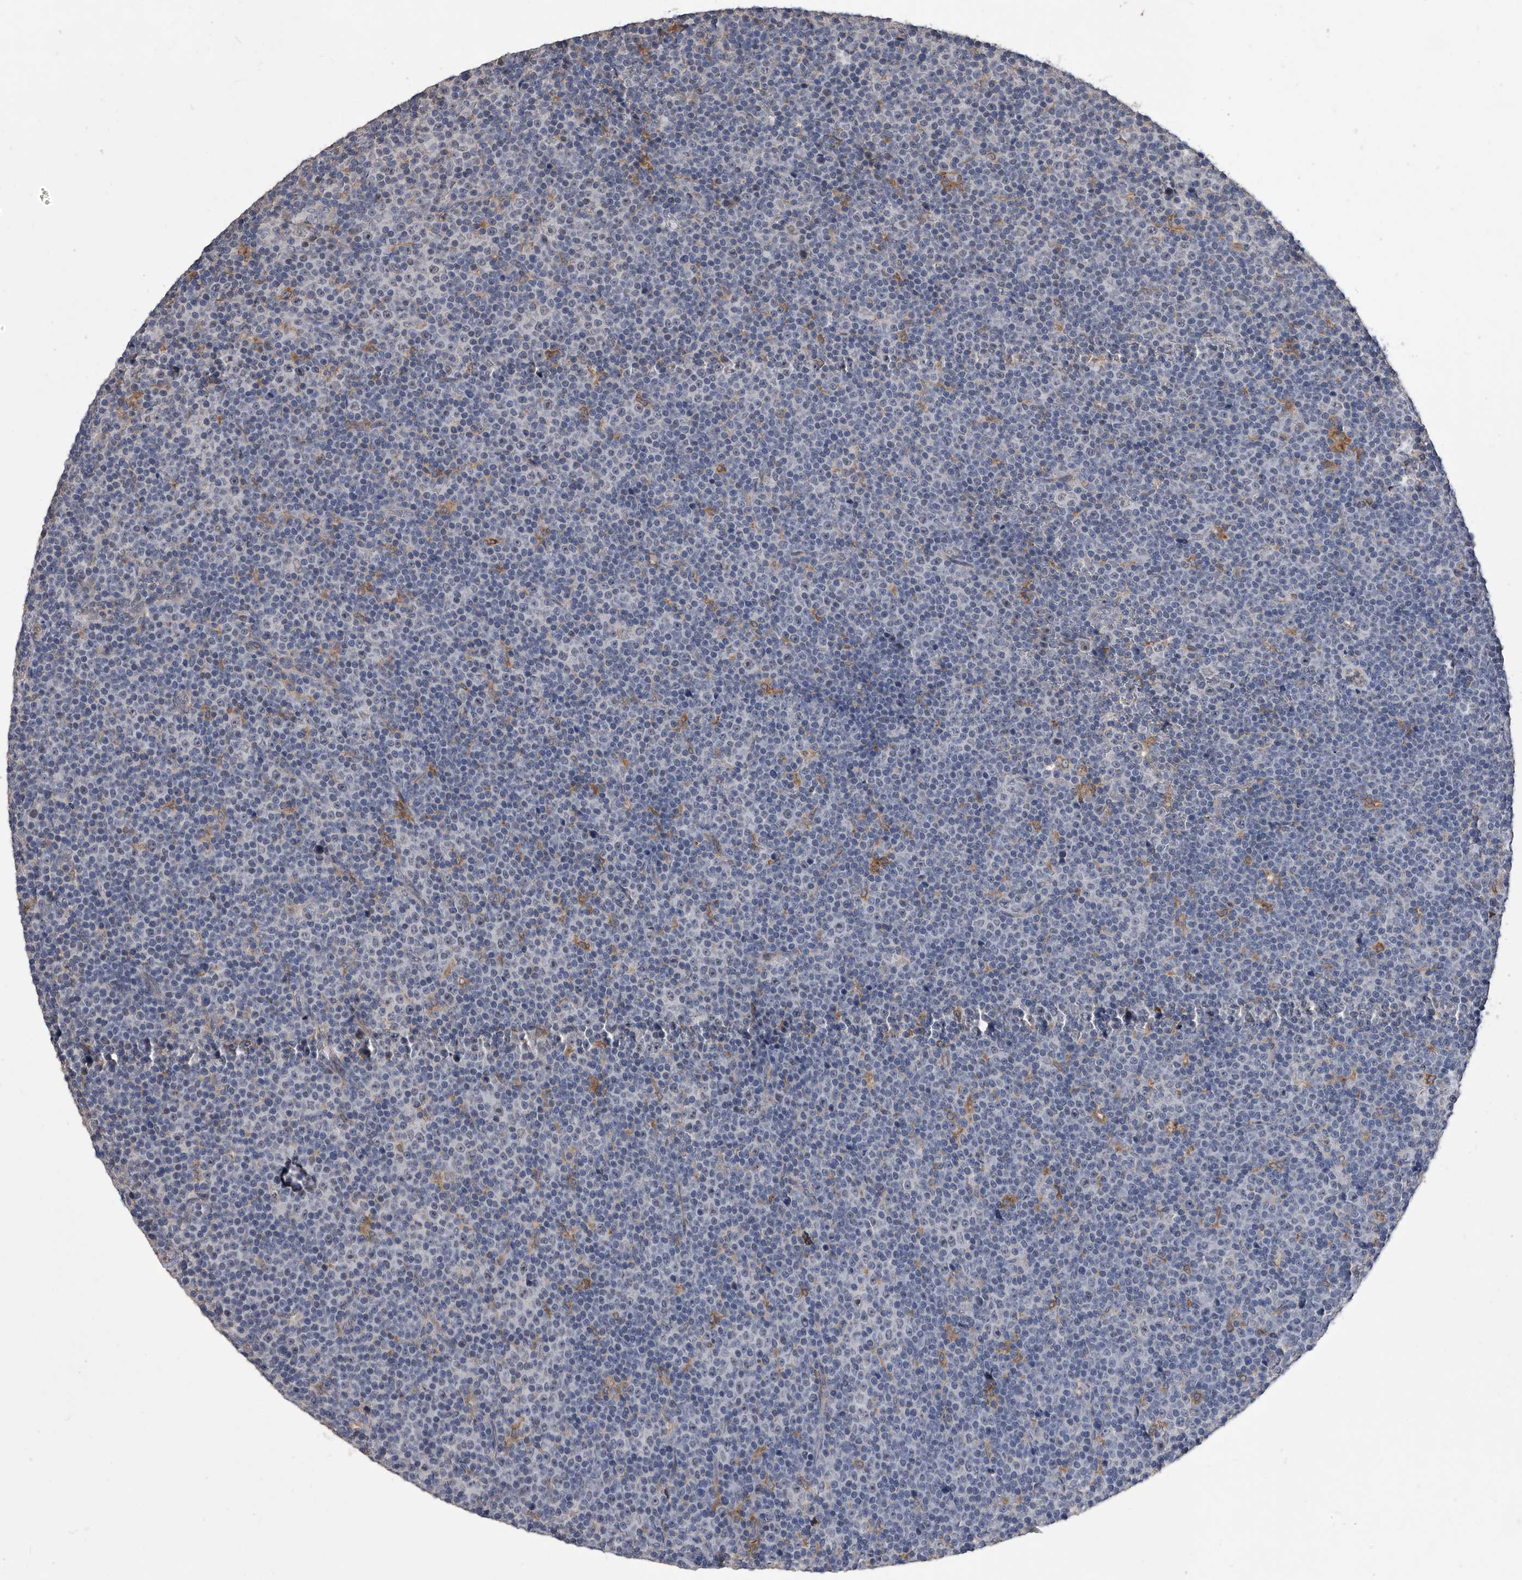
{"staining": {"intensity": "negative", "quantity": "none", "location": "none"}, "tissue": "lymphoma", "cell_type": "Tumor cells", "image_type": "cancer", "snomed": [{"axis": "morphology", "description": "Malignant lymphoma, non-Hodgkin's type, Low grade"}, {"axis": "topography", "description": "Lymph node"}], "caption": "High magnification brightfield microscopy of lymphoma stained with DAB (brown) and counterstained with hematoxylin (blue): tumor cells show no significant staining. (DAB immunohistochemistry (IHC) with hematoxylin counter stain).", "gene": "MAP4K3", "patient": {"sex": "female", "age": 67}}